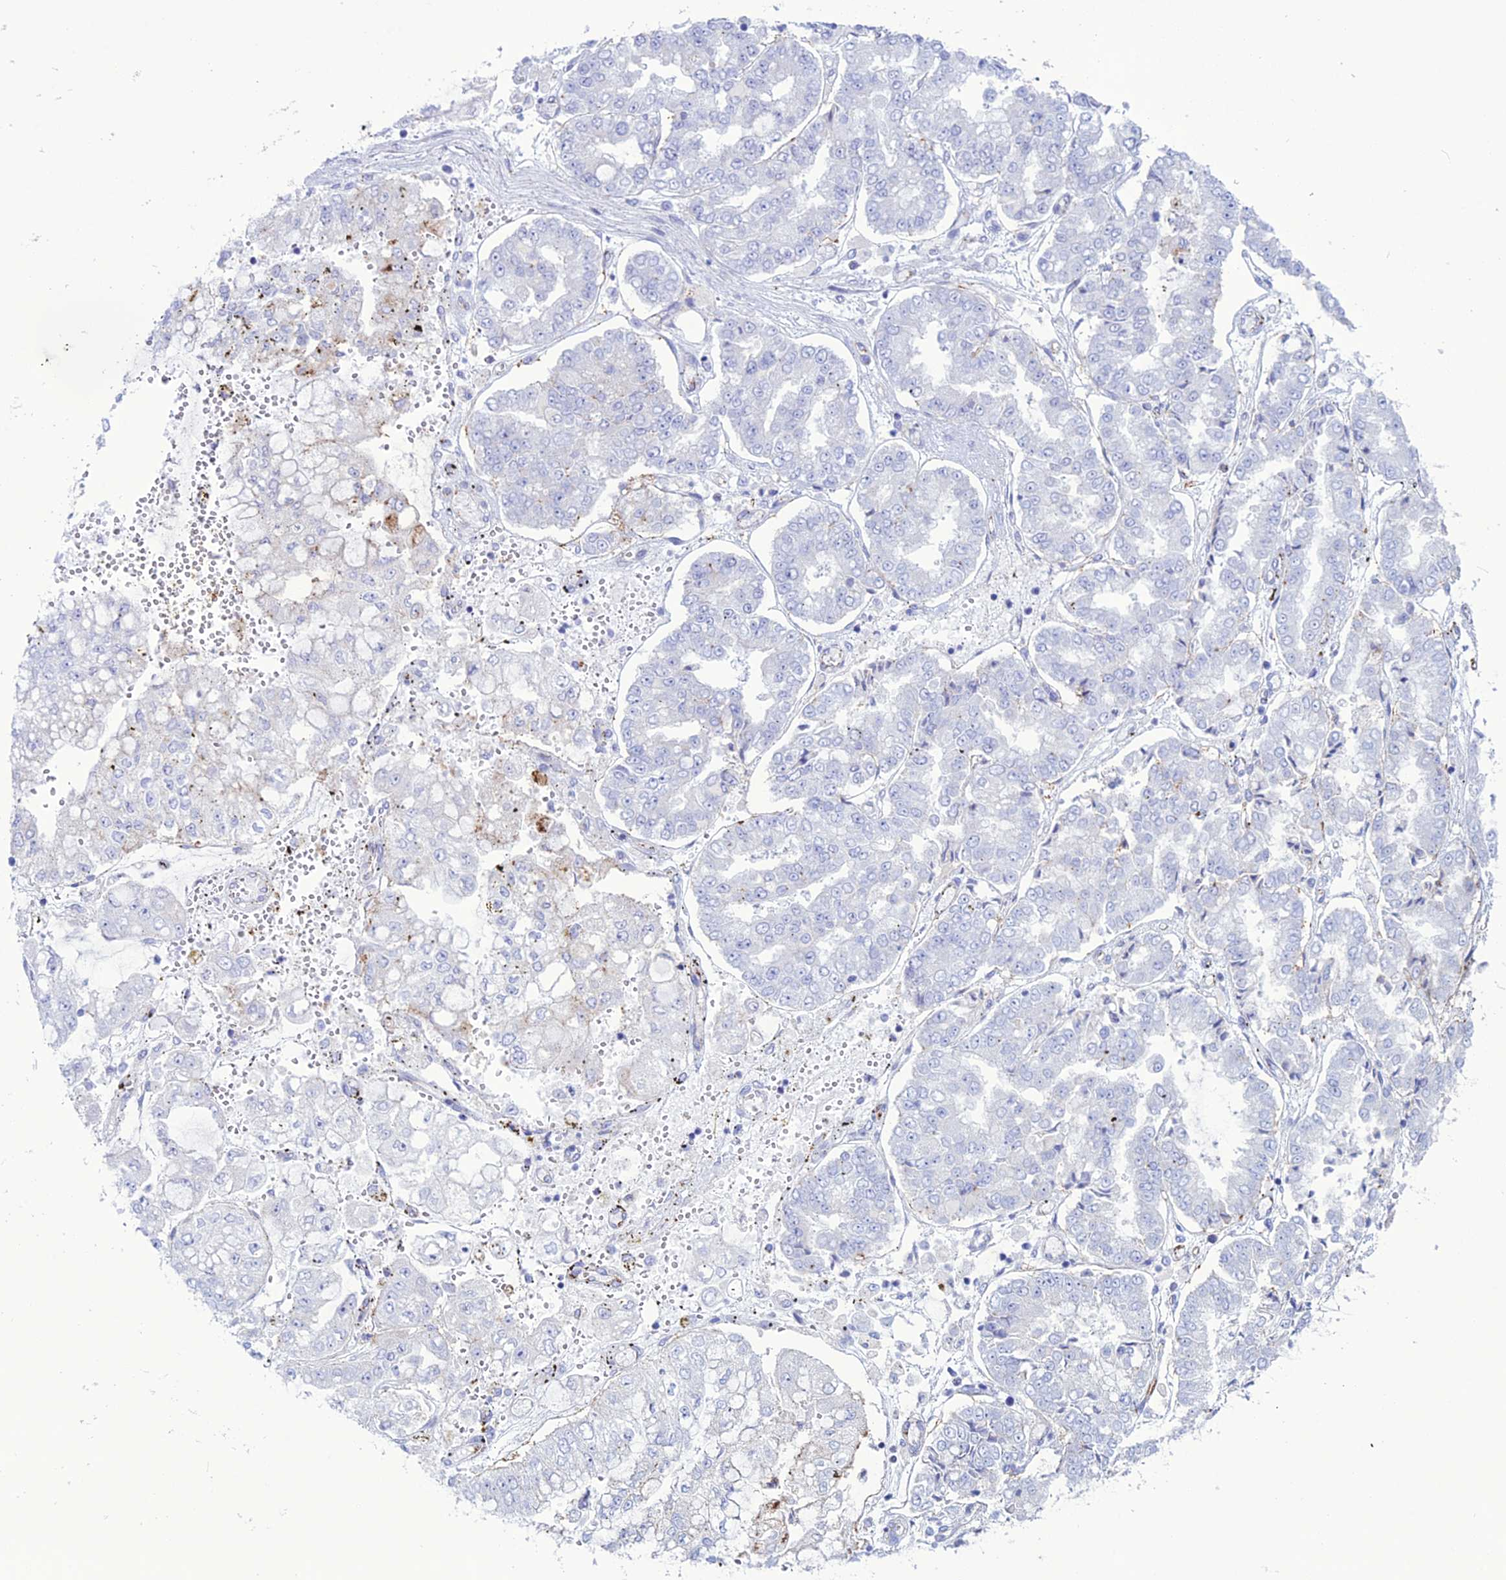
{"staining": {"intensity": "negative", "quantity": "none", "location": "none"}, "tissue": "stomach cancer", "cell_type": "Tumor cells", "image_type": "cancer", "snomed": [{"axis": "morphology", "description": "Adenocarcinoma, NOS"}, {"axis": "topography", "description": "Stomach"}], "caption": "Photomicrograph shows no protein positivity in tumor cells of stomach adenocarcinoma tissue.", "gene": "CDC42EP5", "patient": {"sex": "male", "age": 76}}